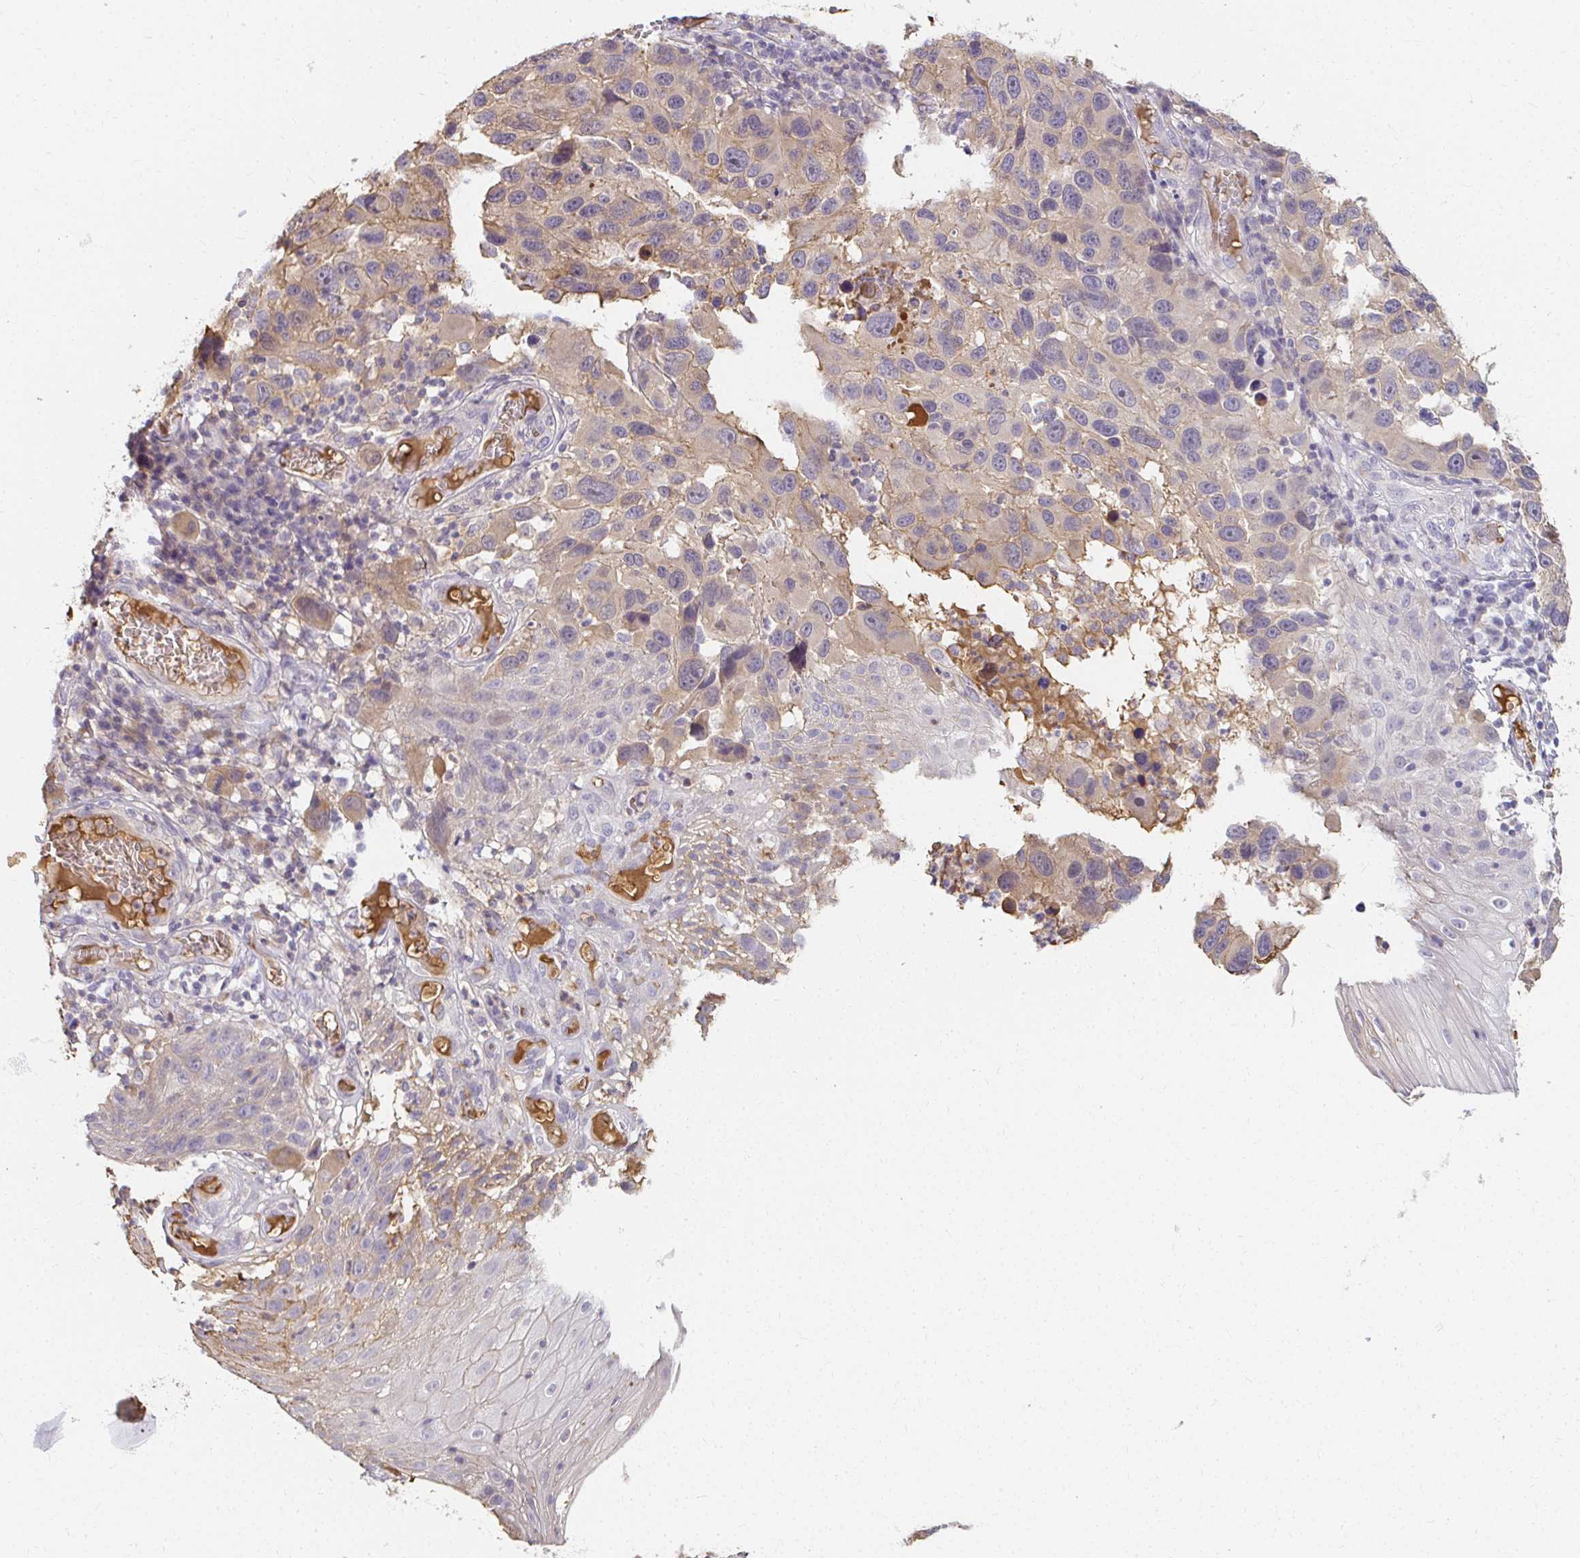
{"staining": {"intensity": "weak", "quantity": "<25%", "location": "cytoplasmic/membranous"}, "tissue": "melanoma", "cell_type": "Tumor cells", "image_type": "cancer", "snomed": [{"axis": "morphology", "description": "Malignant melanoma, NOS"}, {"axis": "topography", "description": "Skin"}], "caption": "Tumor cells are negative for protein expression in human malignant melanoma. (DAB (3,3'-diaminobenzidine) IHC visualized using brightfield microscopy, high magnification).", "gene": "LOXL4", "patient": {"sex": "male", "age": 53}}